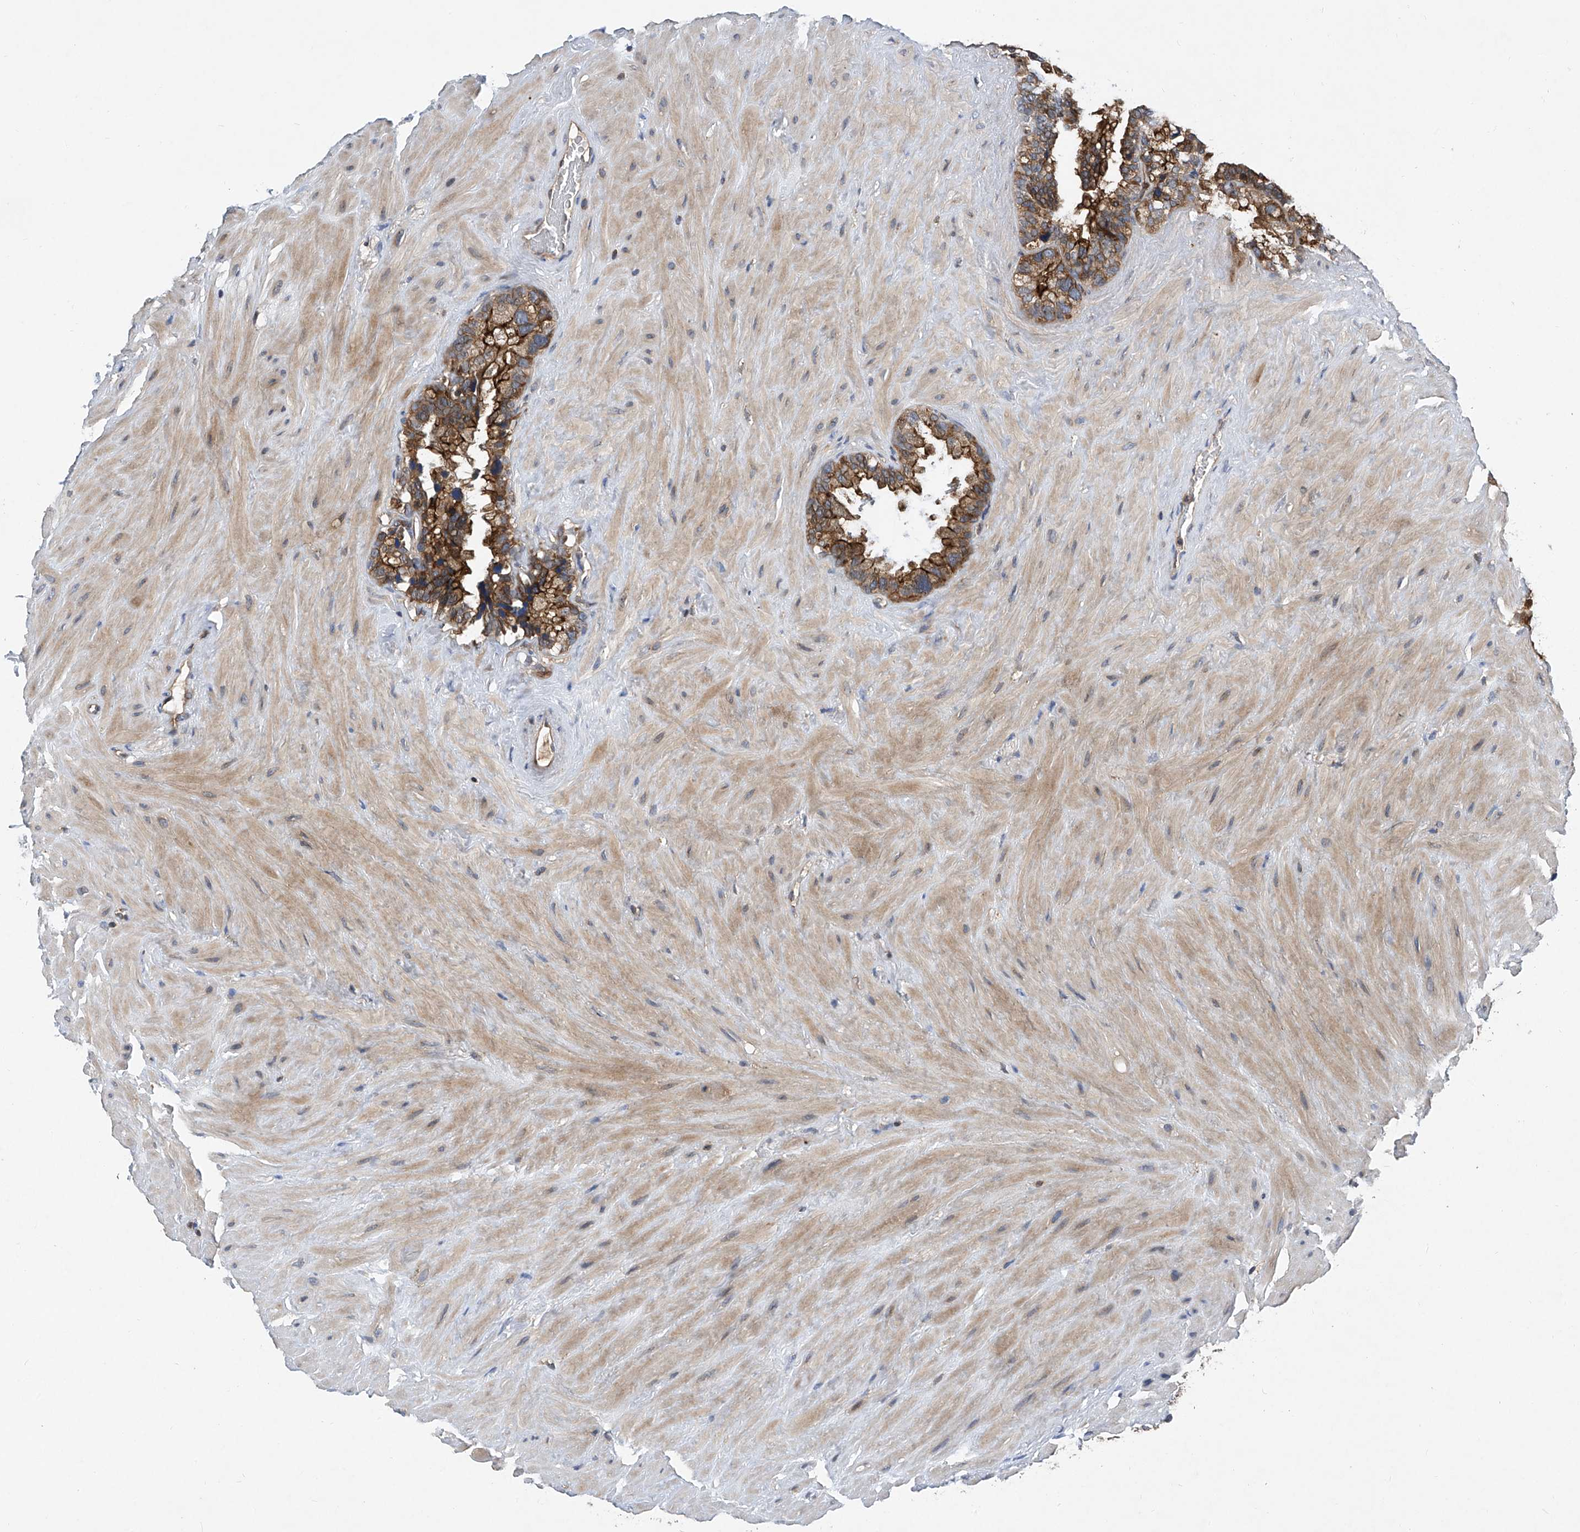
{"staining": {"intensity": "strong", "quantity": ">75%", "location": "cytoplasmic/membranous"}, "tissue": "seminal vesicle", "cell_type": "Glandular cells", "image_type": "normal", "snomed": [{"axis": "morphology", "description": "Normal tissue, NOS"}, {"axis": "topography", "description": "Prostate"}, {"axis": "topography", "description": "Seminal veicle"}], "caption": "Brown immunohistochemical staining in unremarkable human seminal vesicle exhibits strong cytoplasmic/membranous staining in approximately >75% of glandular cells. (Brightfield microscopy of DAB IHC at high magnification).", "gene": "TRIM38", "patient": {"sex": "male", "age": 68}}